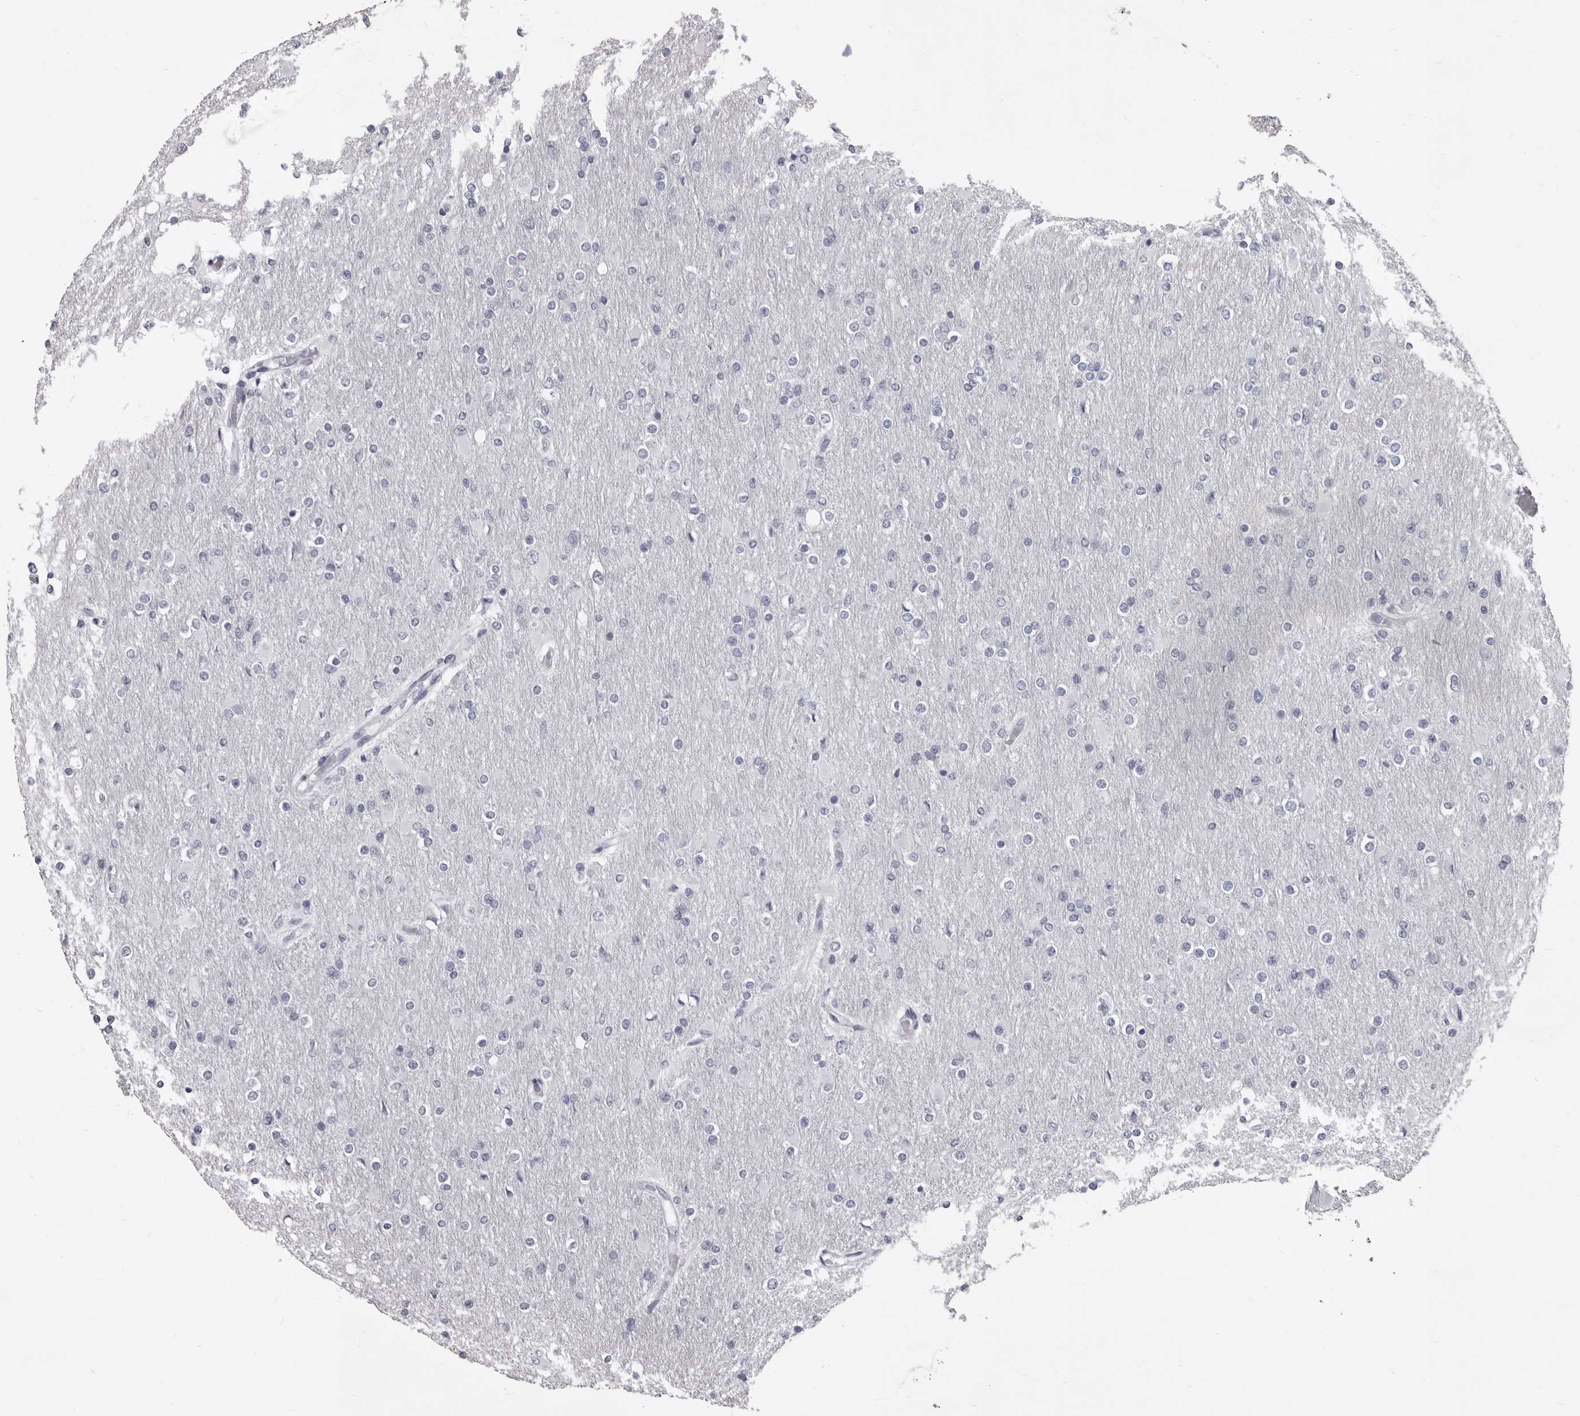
{"staining": {"intensity": "negative", "quantity": "none", "location": "none"}, "tissue": "glioma", "cell_type": "Tumor cells", "image_type": "cancer", "snomed": [{"axis": "morphology", "description": "Glioma, malignant, High grade"}, {"axis": "topography", "description": "Cerebral cortex"}], "caption": "There is no significant expression in tumor cells of malignant glioma (high-grade).", "gene": "GZMH", "patient": {"sex": "female", "age": 36}}